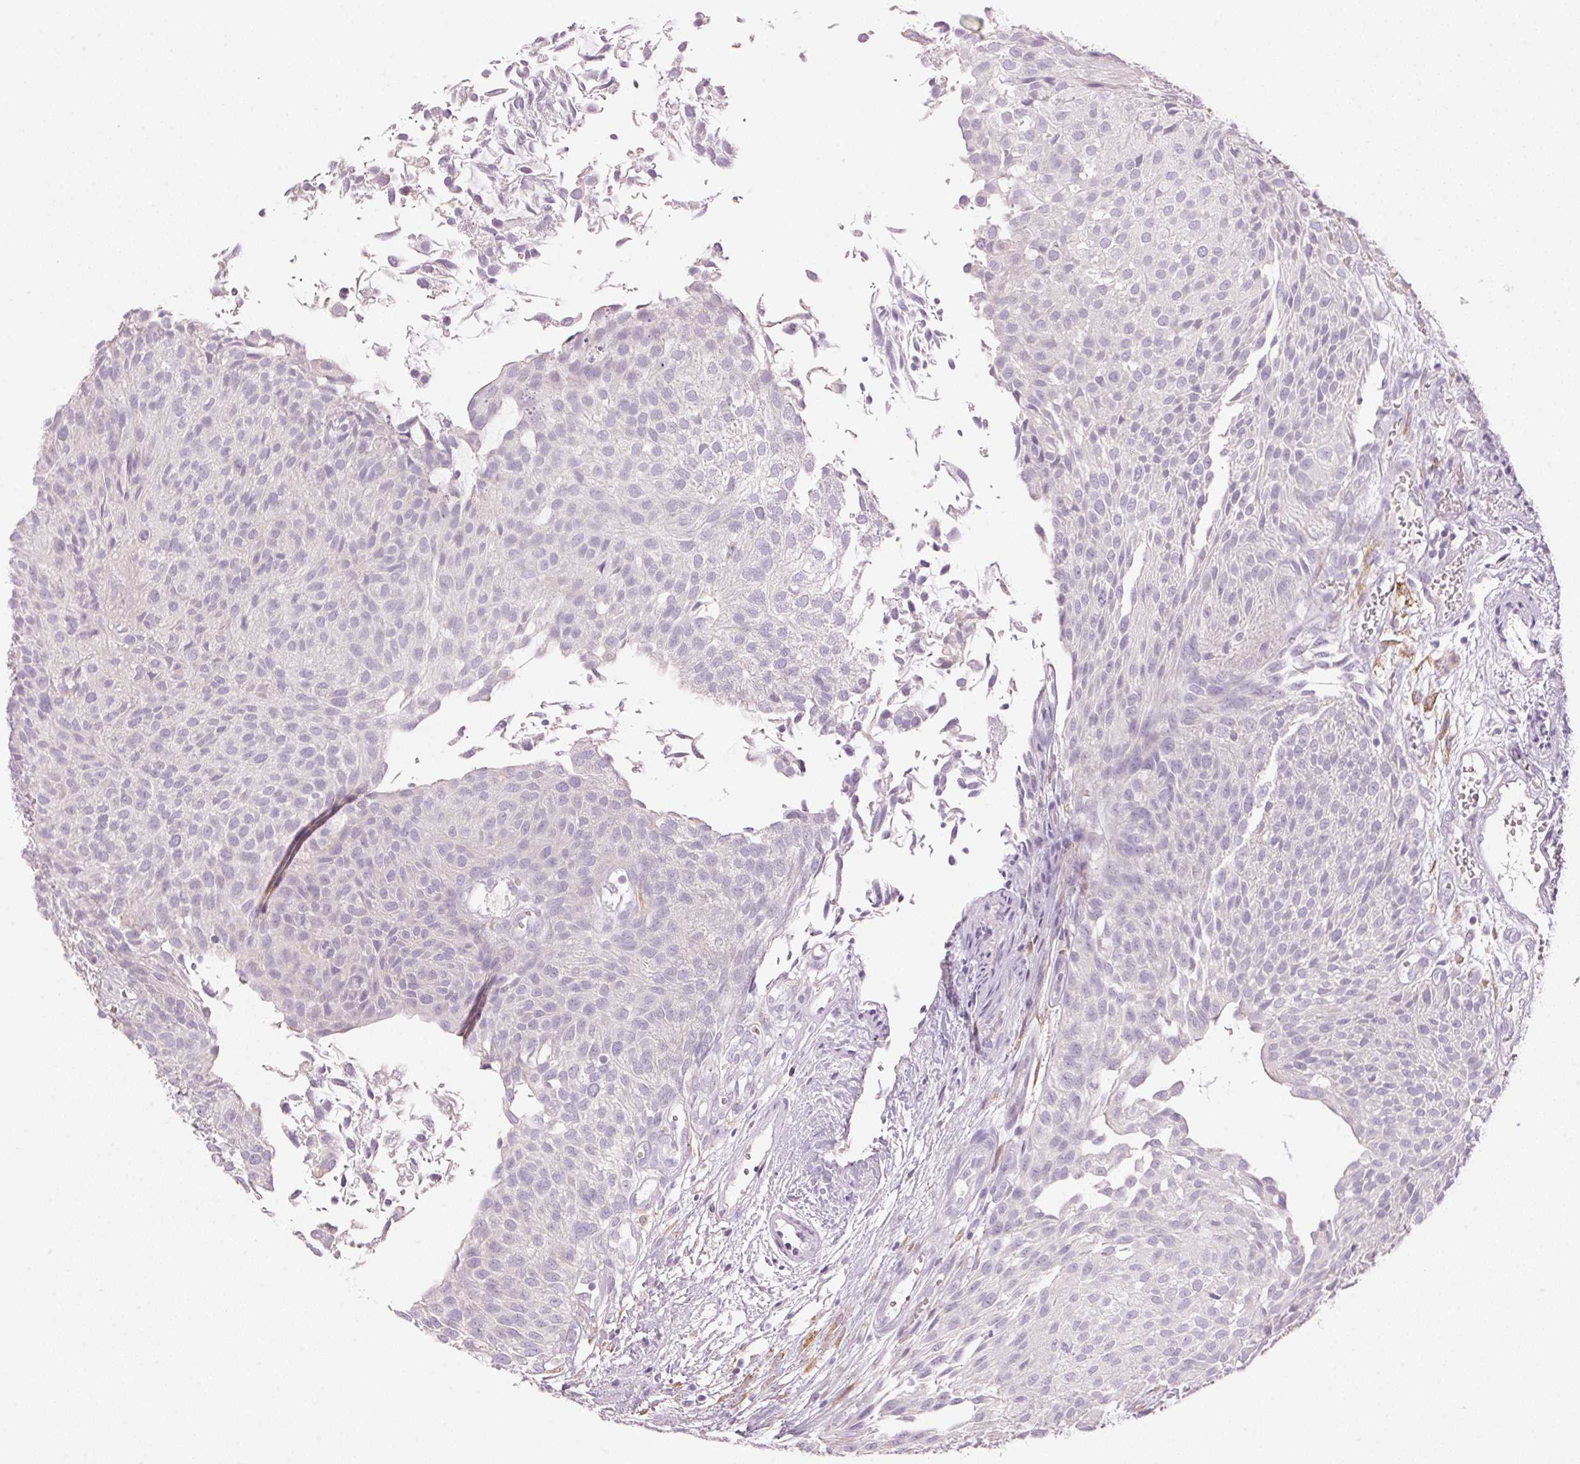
{"staining": {"intensity": "negative", "quantity": "none", "location": "none"}, "tissue": "urothelial cancer", "cell_type": "Tumor cells", "image_type": "cancer", "snomed": [{"axis": "morphology", "description": "Urothelial carcinoma, NOS"}, {"axis": "topography", "description": "Urinary bladder"}], "caption": "This is an immunohistochemistry micrograph of transitional cell carcinoma. There is no positivity in tumor cells.", "gene": "HSD17B2", "patient": {"sex": "male", "age": 84}}